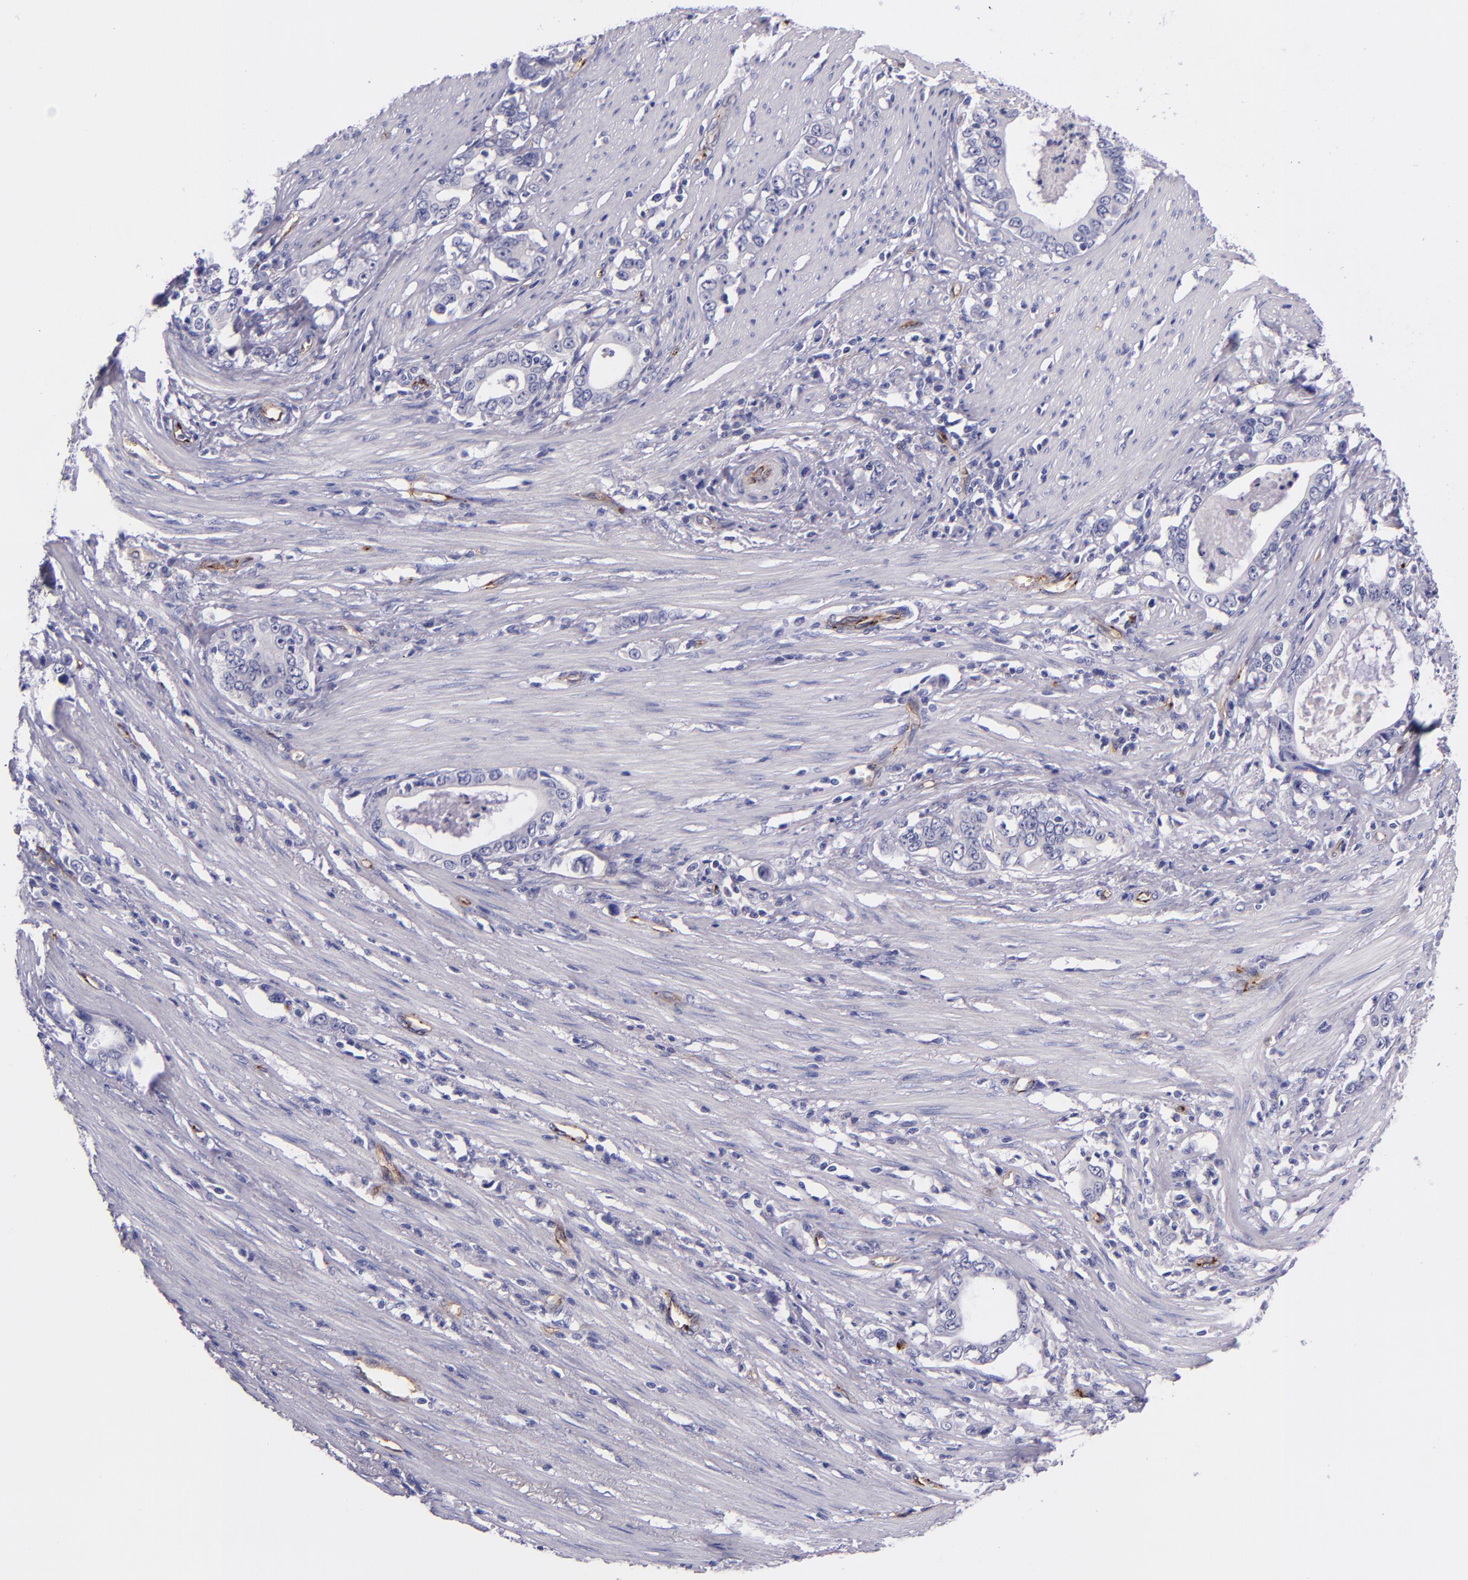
{"staining": {"intensity": "negative", "quantity": "none", "location": "none"}, "tissue": "stomach cancer", "cell_type": "Tumor cells", "image_type": "cancer", "snomed": [{"axis": "morphology", "description": "Adenocarcinoma, NOS"}, {"axis": "topography", "description": "Stomach, lower"}], "caption": "IHC image of neoplastic tissue: human stomach cancer (adenocarcinoma) stained with DAB (3,3'-diaminobenzidine) demonstrates no significant protein staining in tumor cells. The staining was performed using DAB to visualize the protein expression in brown, while the nuclei were stained in blue with hematoxylin (Magnification: 20x).", "gene": "NOS3", "patient": {"sex": "female", "age": 72}}